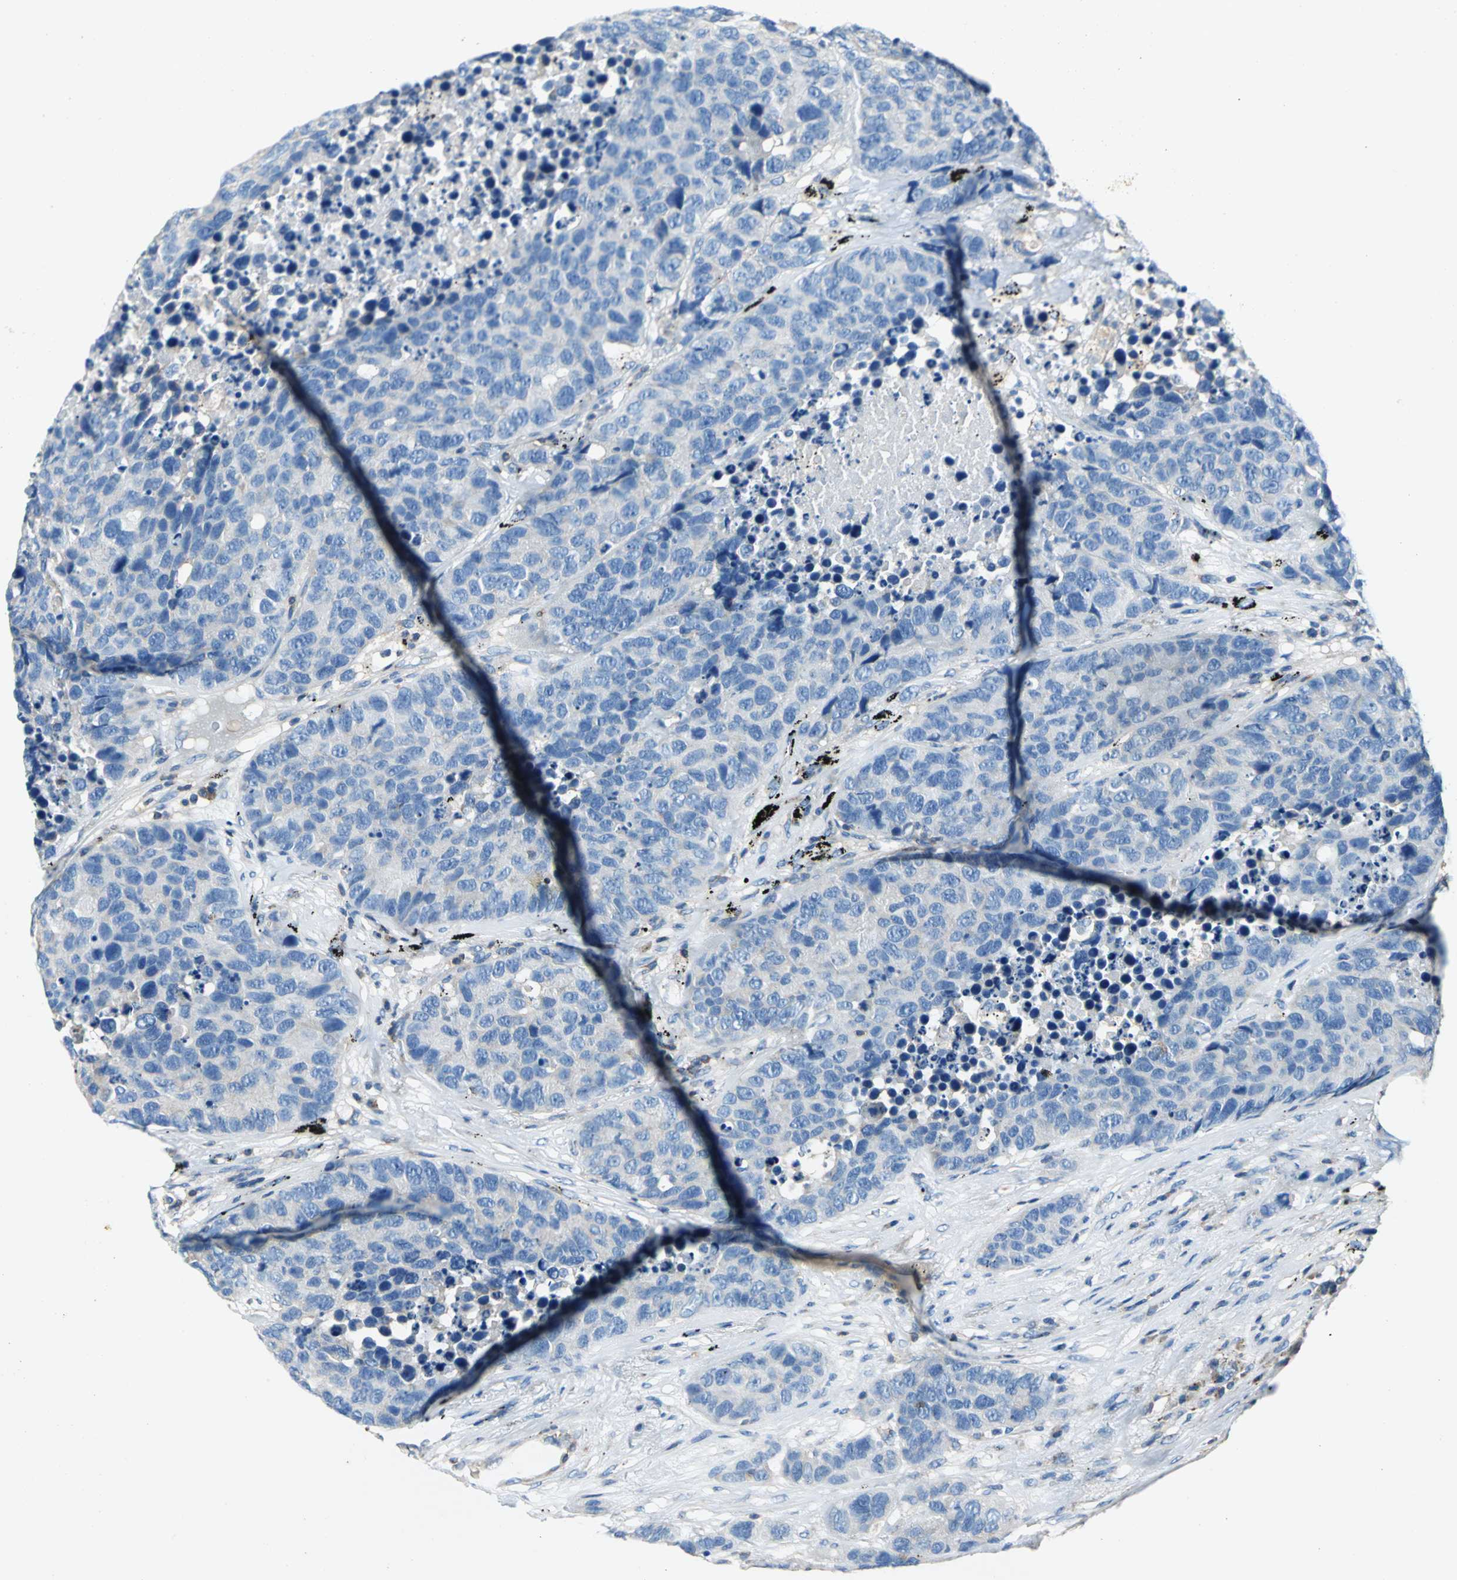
{"staining": {"intensity": "negative", "quantity": "none", "location": "none"}, "tissue": "carcinoid", "cell_type": "Tumor cells", "image_type": "cancer", "snomed": [{"axis": "morphology", "description": "Carcinoid, malignant, NOS"}, {"axis": "topography", "description": "Lung"}], "caption": "This is an IHC micrograph of carcinoid (malignant). There is no staining in tumor cells.", "gene": "SEPTIN6", "patient": {"sex": "male", "age": 60}}